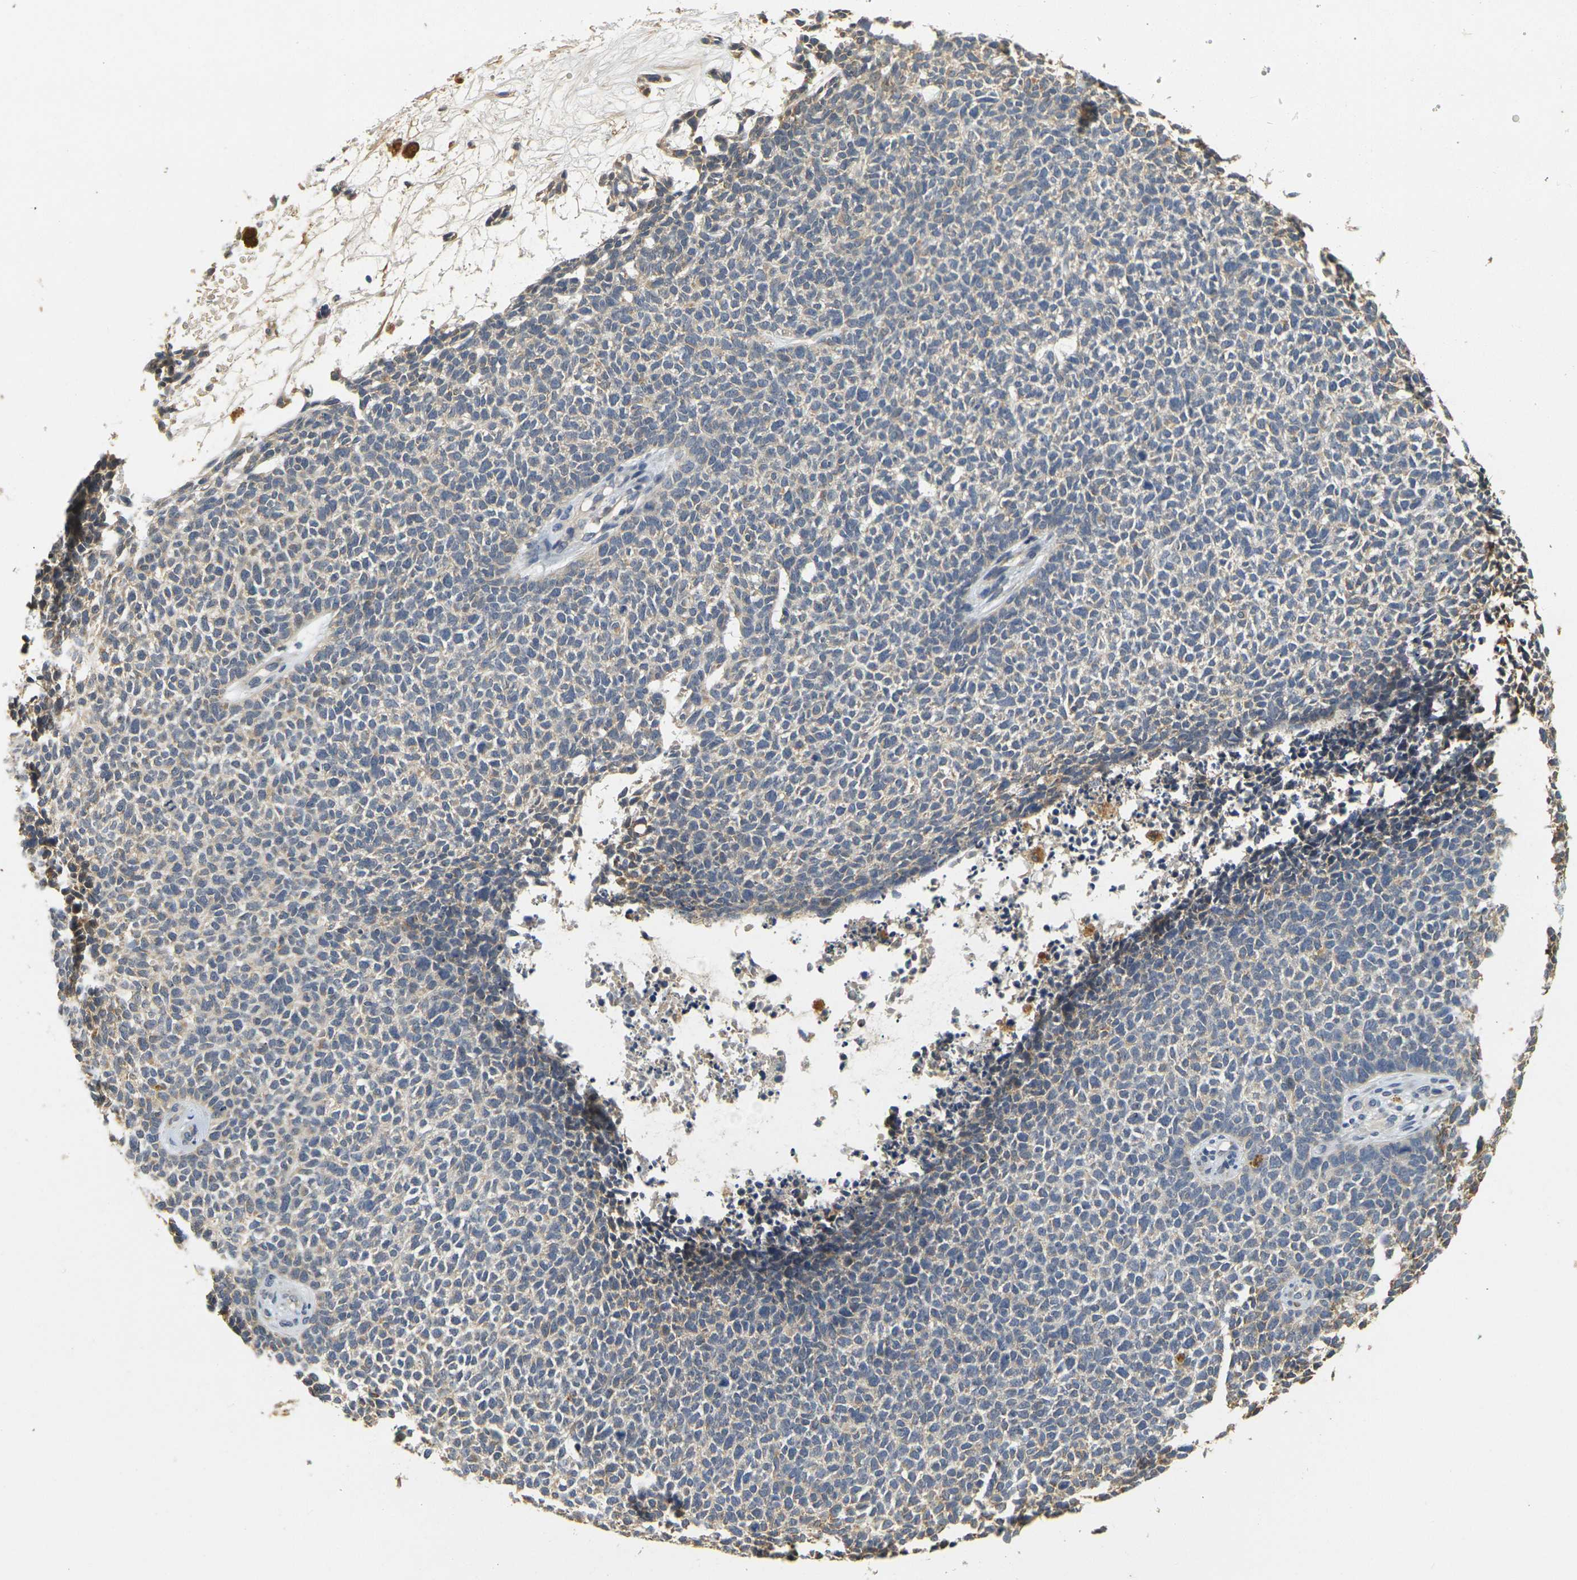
{"staining": {"intensity": "weak", "quantity": "25%-75%", "location": "cytoplasmic/membranous"}, "tissue": "skin cancer", "cell_type": "Tumor cells", "image_type": "cancer", "snomed": [{"axis": "morphology", "description": "Basal cell carcinoma"}, {"axis": "topography", "description": "Skin"}], "caption": "This histopathology image reveals skin cancer stained with immunohistochemistry (IHC) to label a protein in brown. The cytoplasmic/membranous of tumor cells show weak positivity for the protein. Nuclei are counter-stained blue.", "gene": "GDAP1", "patient": {"sex": "female", "age": 84}}